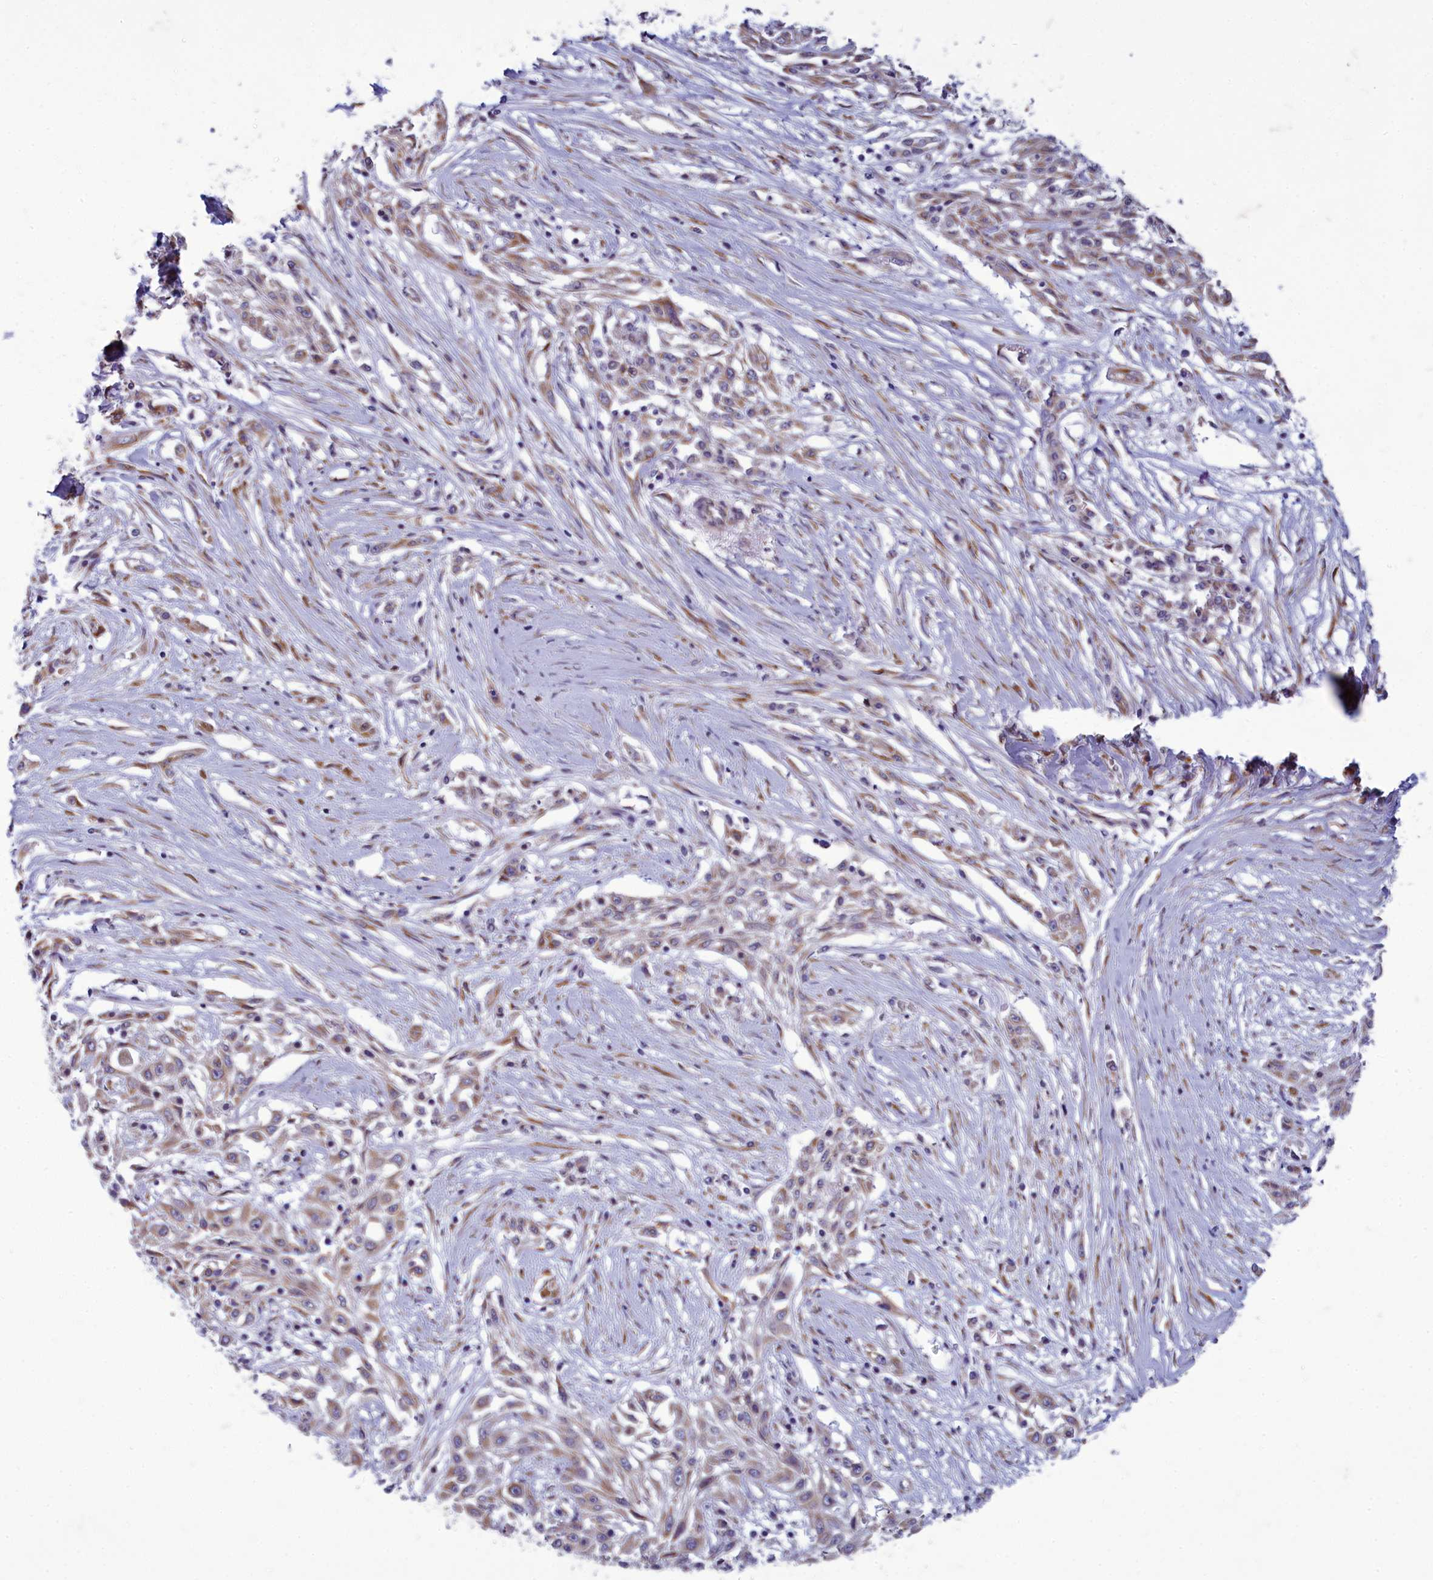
{"staining": {"intensity": "weak", "quantity": ">75%", "location": "cytoplasmic/membranous"}, "tissue": "skin cancer", "cell_type": "Tumor cells", "image_type": "cancer", "snomed": [{"axis": "morphology", "description": "Squamous cell carcinoma, NOS"}, {"axis": "morphology", "description": "Squamous cell carcinoma, metastatic, NOS"}, {"axis": "topography", "description": "Skin"}, {"axis": "topography", "description": "Lymph node"}], "caption": "Human skin metastatic squamous cell carcinoma stained with a protein marker shows weak staining in tumor cells.", "gene": "CENATAC", "patient": {"sex": "male", "age": 75}}